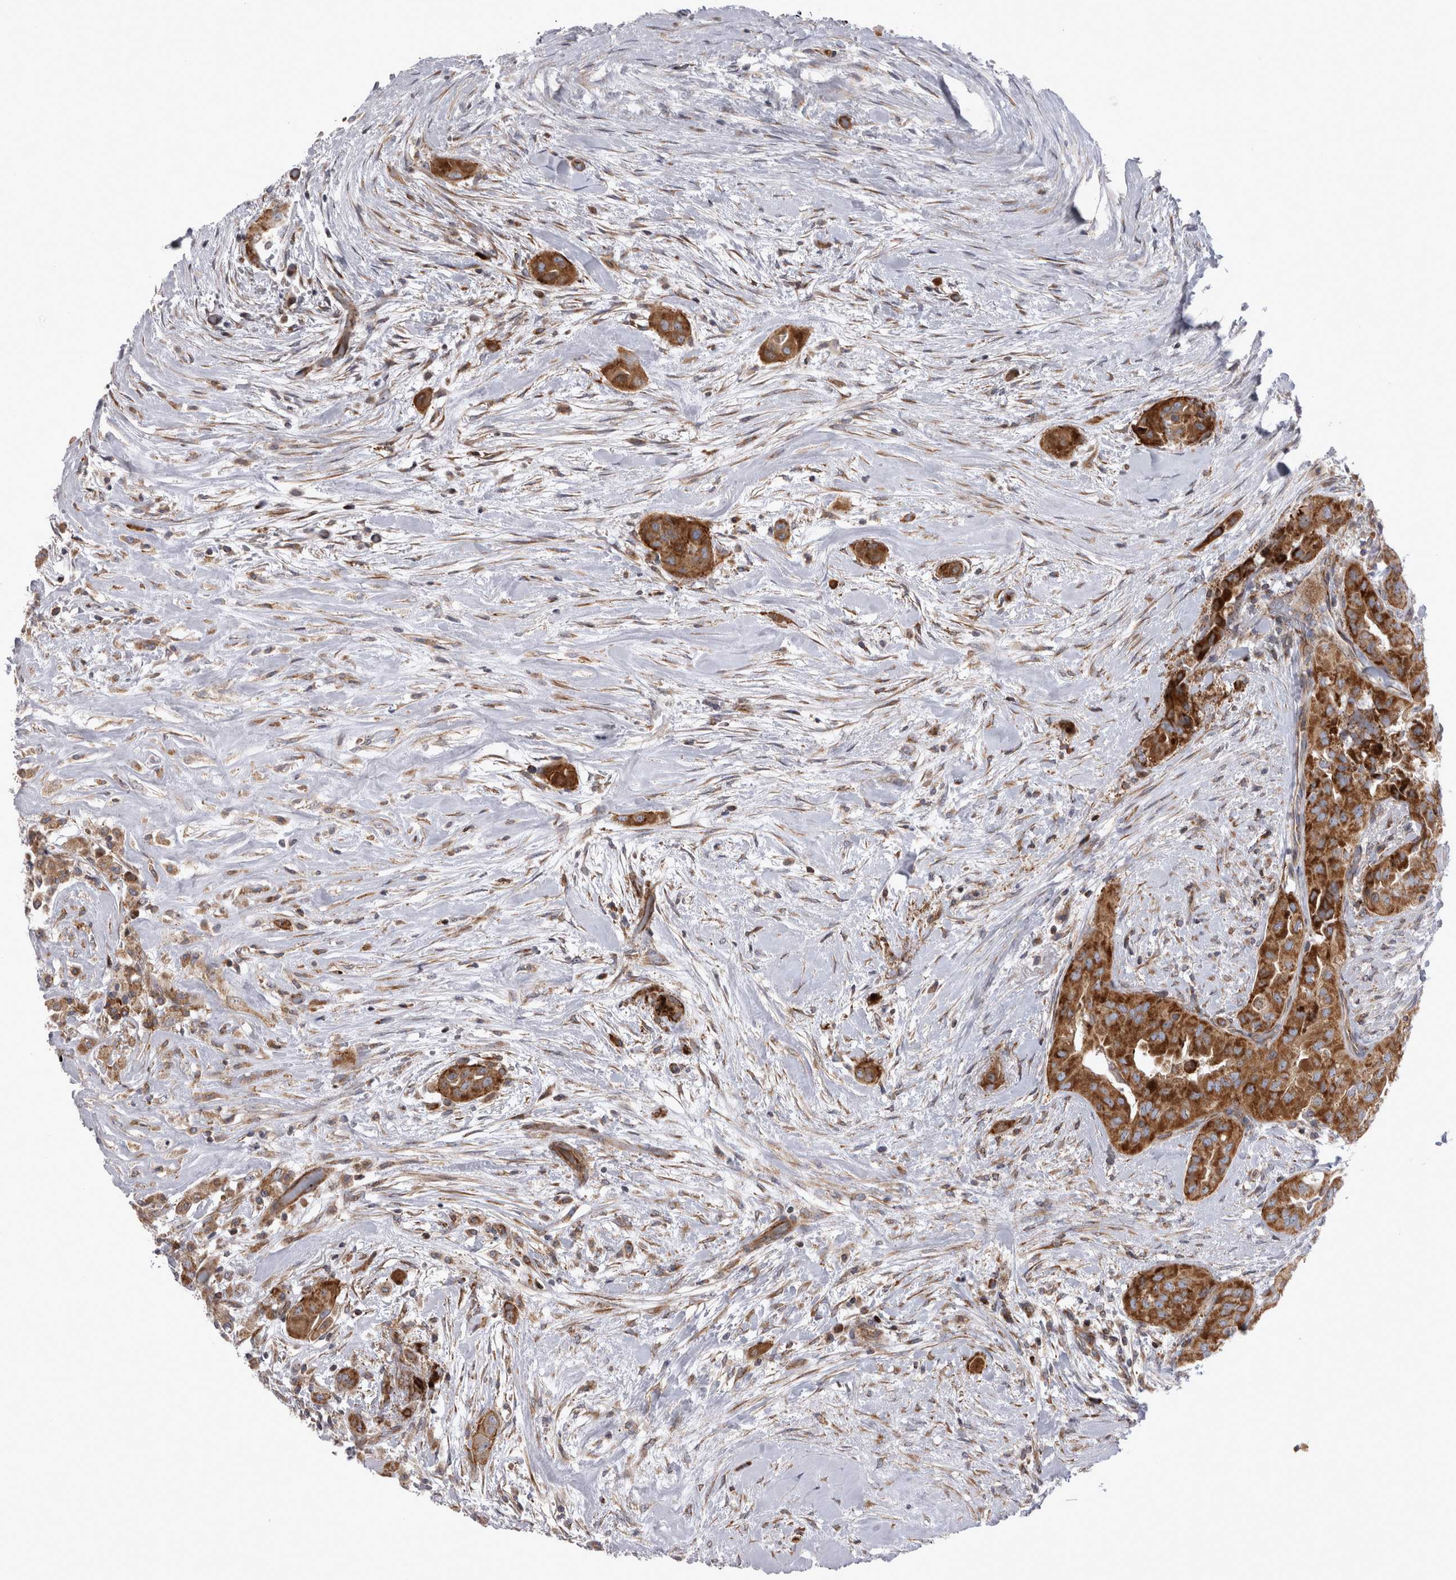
{"staining": {"intensity": "strong", "quantity": ">75%", "location": "cytoplasmic/membranous"}, "tissue": "thyroid cancer", "cell_type": "Tumor cells", "image_type": "cancer", "snomed": [{"axis": "morphology", "description": "Papillary adenocarcinoma, NOS"}, {"axis": "topography", "description": "Thyroid gland"}], "caption": "Strong cytoplasmic/membranous expression for a protein is appreciated in about >75% of tumor cells of thyroid cancer using immunohistochemistry (IHC).", "gene": "TSPOAP1", "patient": {"sex": "female", "age": 59}}